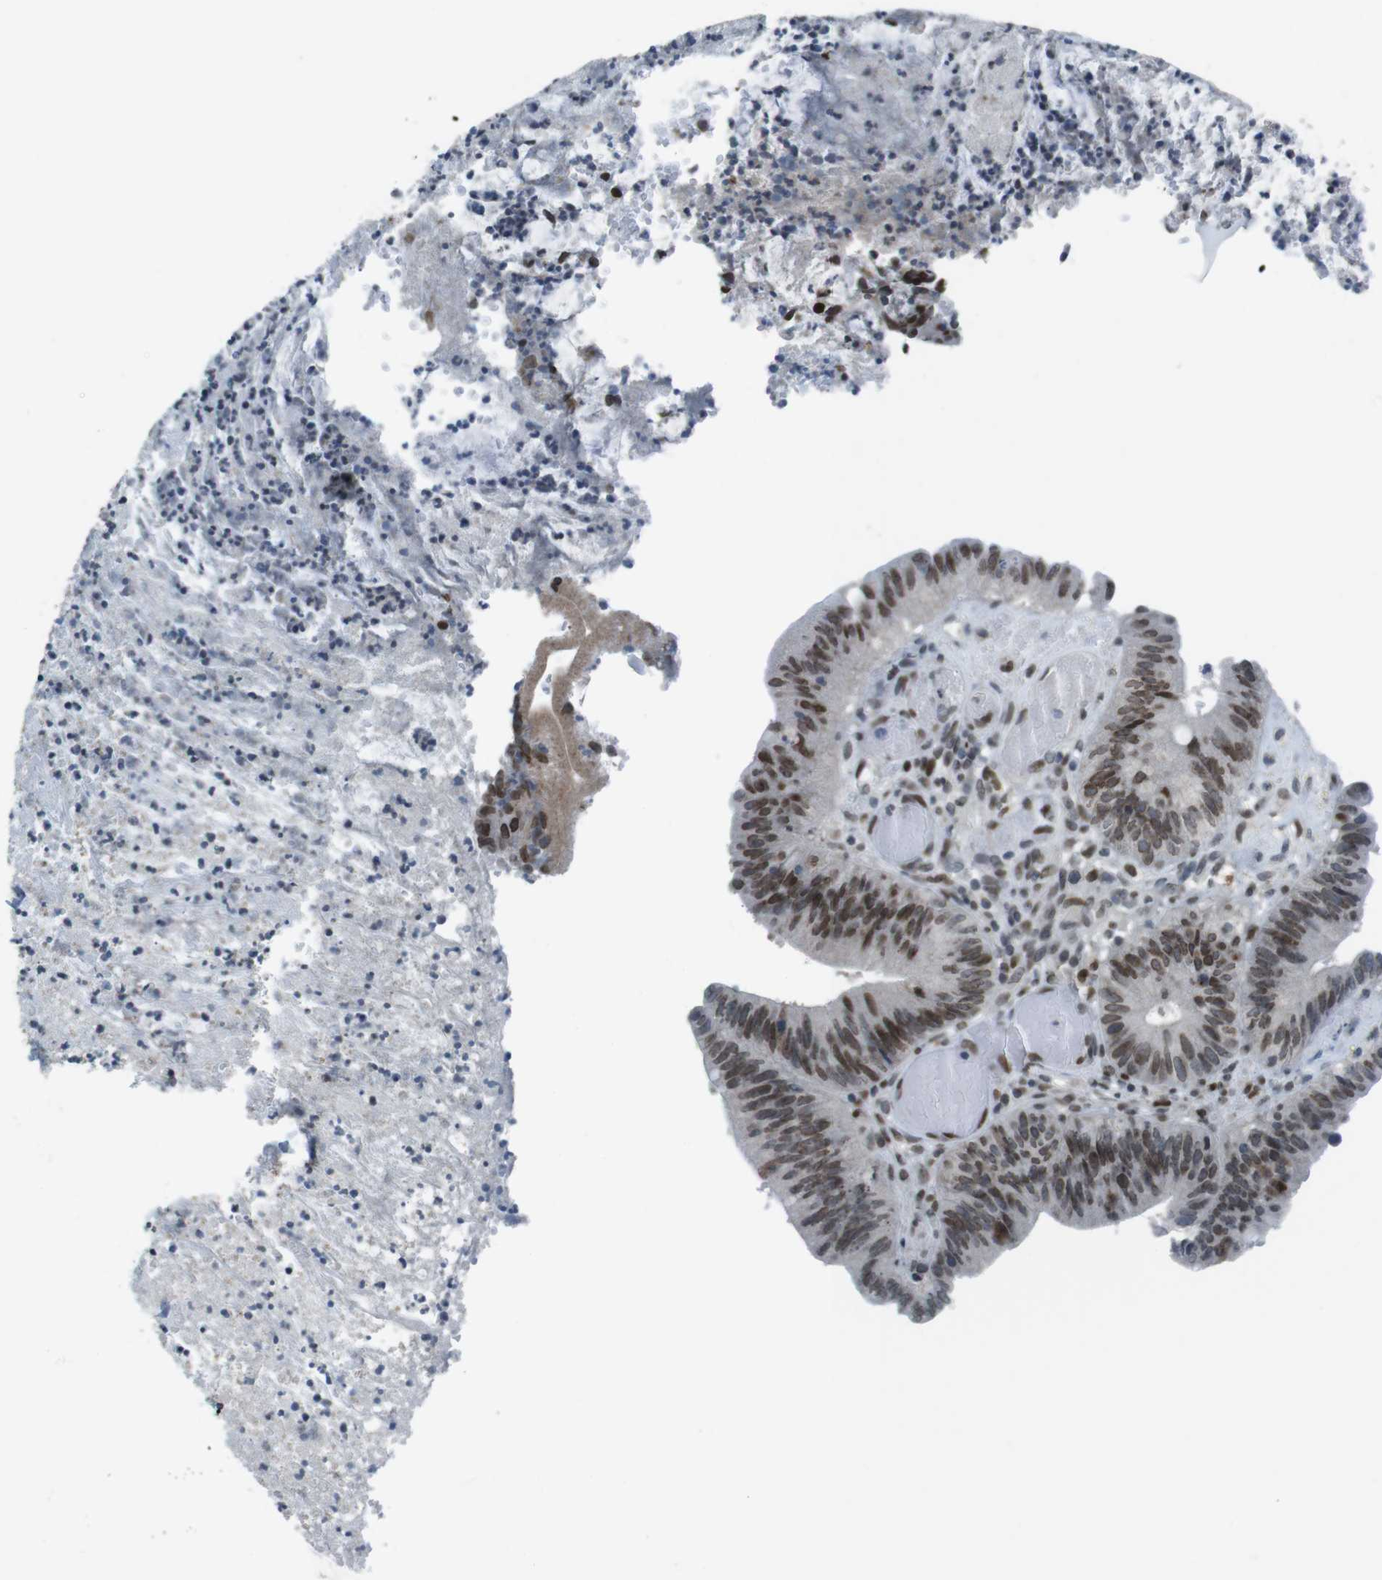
{"staining": {"intensity": "strong", "quantity": ">75%", "location": "nuclear"}, "tissue": "colorectal cancer", "cell_type": "Tumor cells", "image_type": "cancer", "snomed": [{"axis": "morphology", "description": "Adenocarcinoma, NOS"}, {"axis": "topography", "description": "Rectum"}], "caption": "This histopathology image reveals immunohistochemistry (IHC) staining of colorectal cancer (adenocarcinoma), with high strong nuclear expression in about >75% of tumor cells.", "gene": "MAD1L1", "patient": {"sex": "female", "age": 66}}